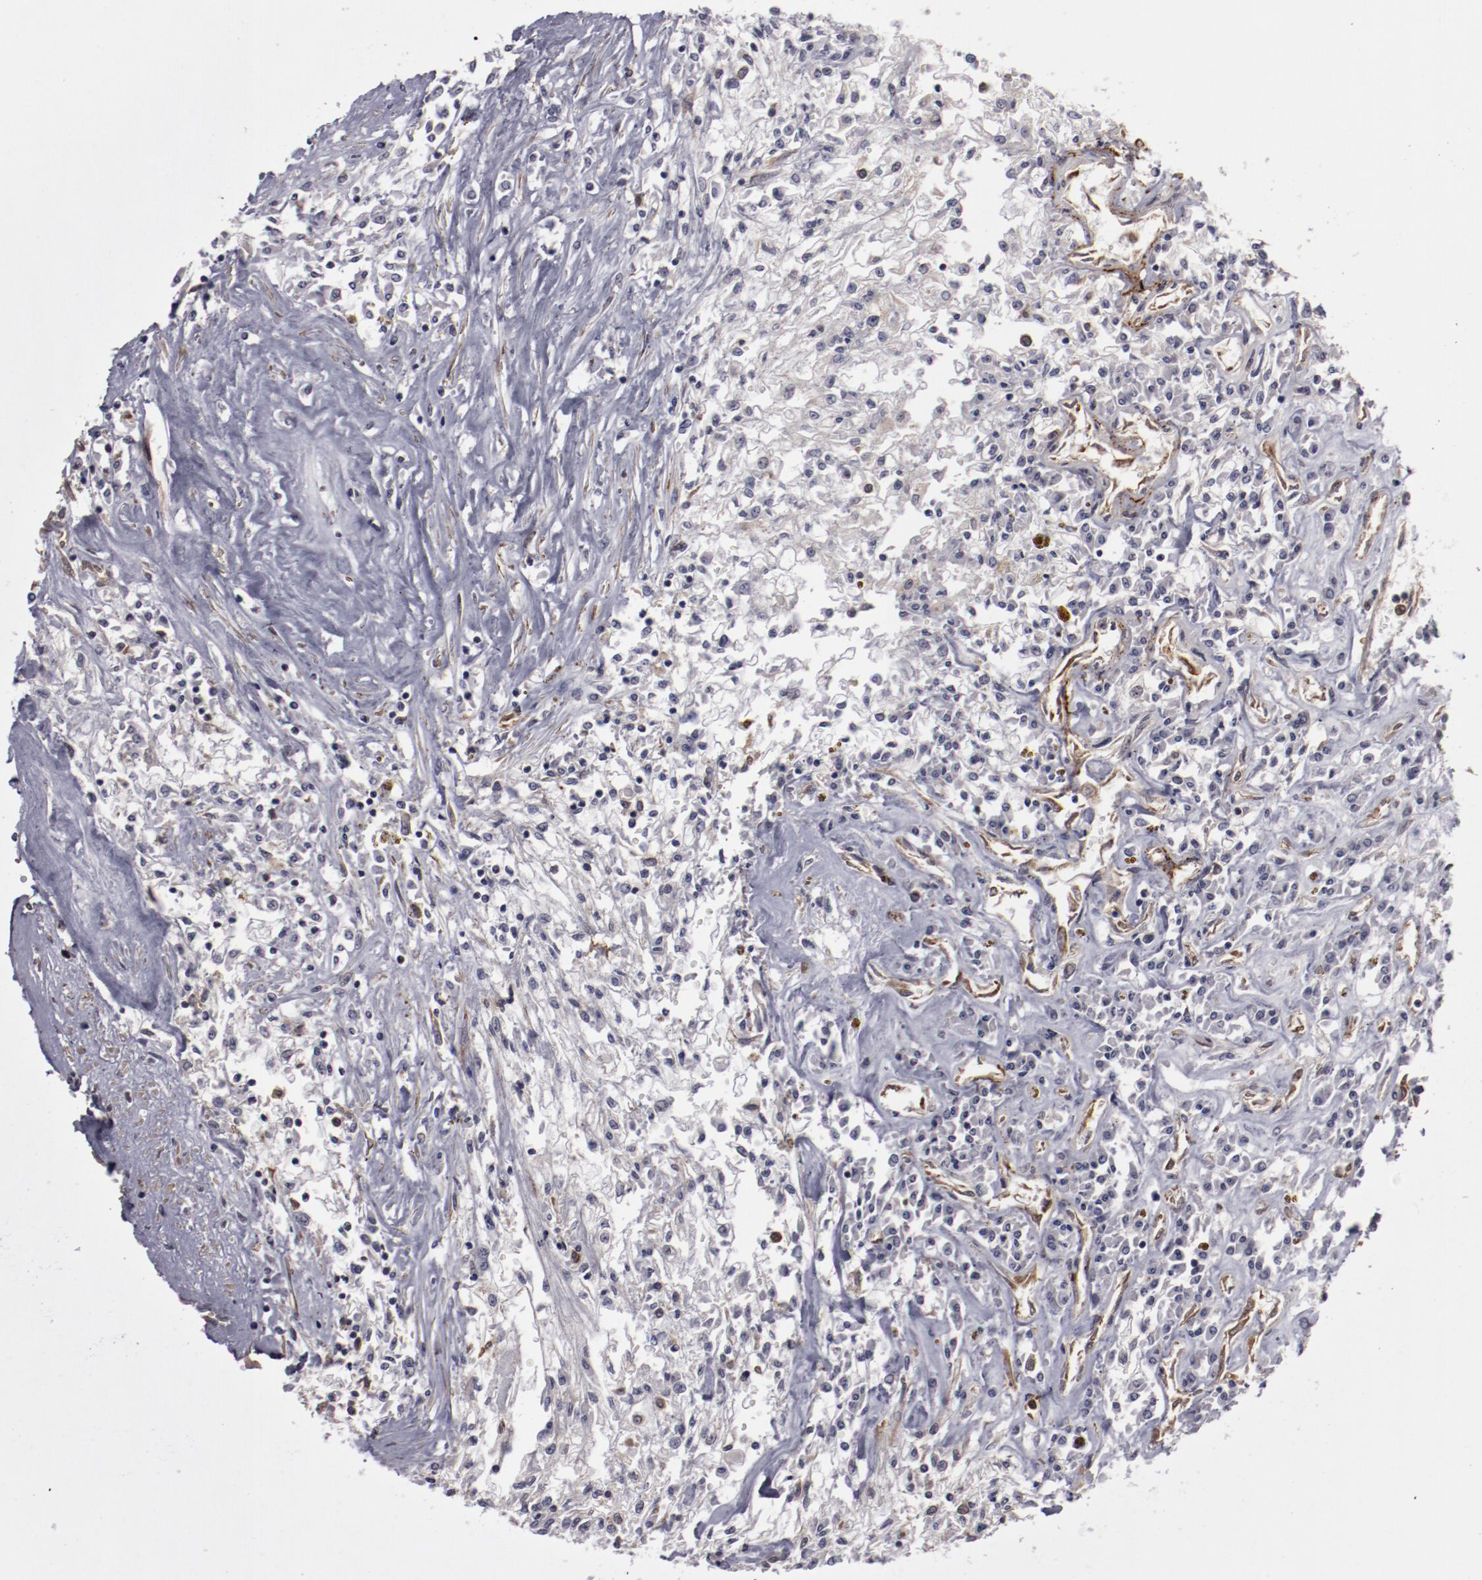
{"staining": {"intensity": "negative", "quantity": "none", "location": "none"}, "tissue": "renal cancer", "cell_type": "Tumor cells", "image_type": "cancer", "snomed": [{"axis": "morphology", "description": "Adenocarcinoma, NOS"}, {"axis": "topography", "description": "Kidney"}], "caption": "A high-resolution histopathology image shows immunohistochemistry staining of adenocarcinoma (renal), which exhibits no significant staining in tumor cells.", "gene": "LEF1", "patient": {"sex": "male", "age": 78}}